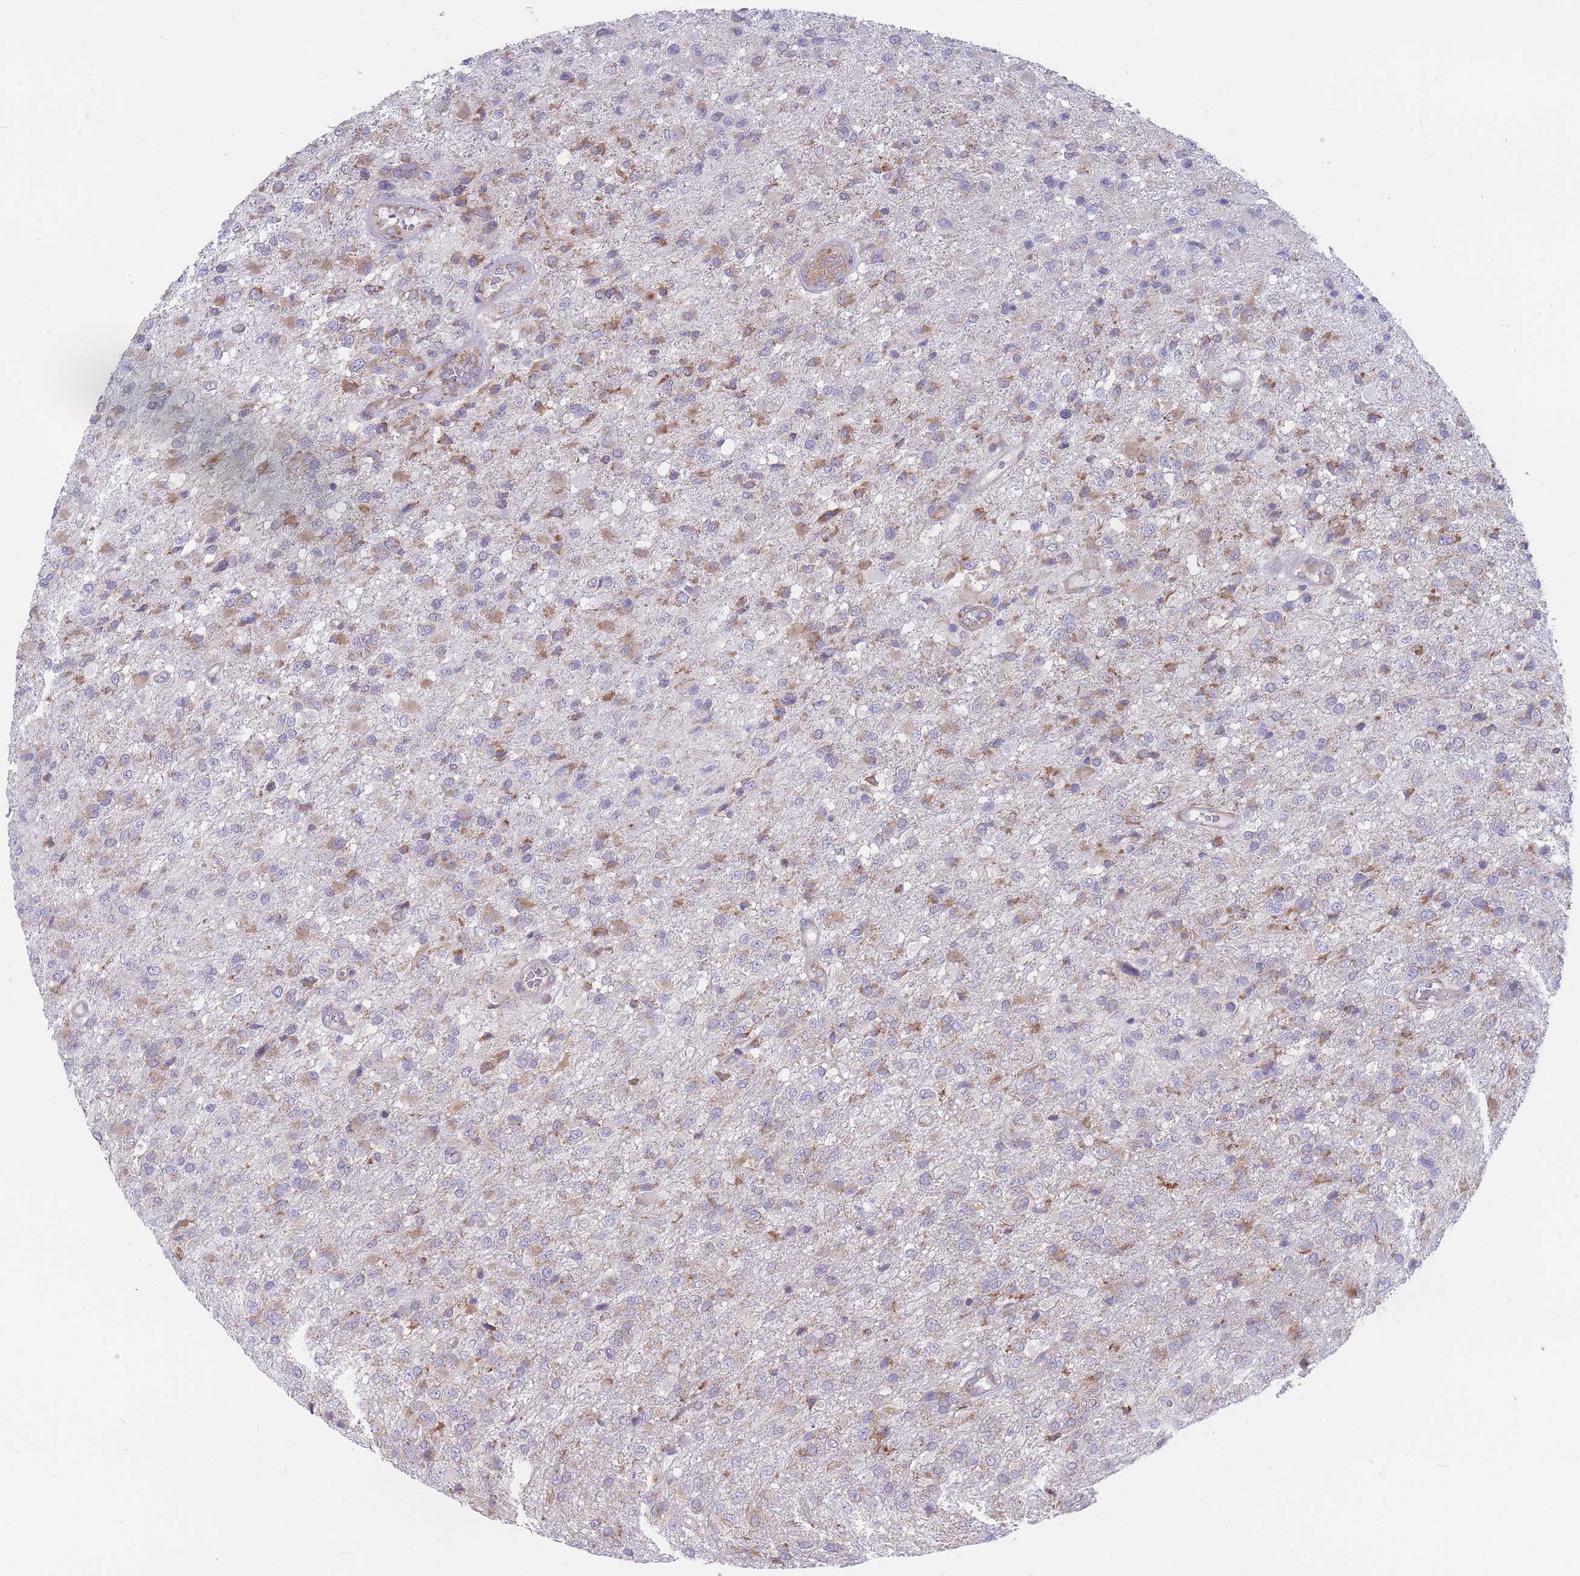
{"staining": {"intensity": "moderate", "quantity": "<25%", "location": "cytoplasmic/membranous"}, "tissue": "glioma", "cell_type": "Tumor cells", "image_type": "cancer", "snomed": [{"axis": "morphology", "description": "Glioma, malignant, High grade"}, {"axis": "topography", "description": "Brain"}], "caption": "This is an image of IHC staining of glioma, which shows moderate positivity in the cytoplasmic/membranous of tumor cells.", "gene": "RPL8", "patient": {"sex": "female", "age": 74}}